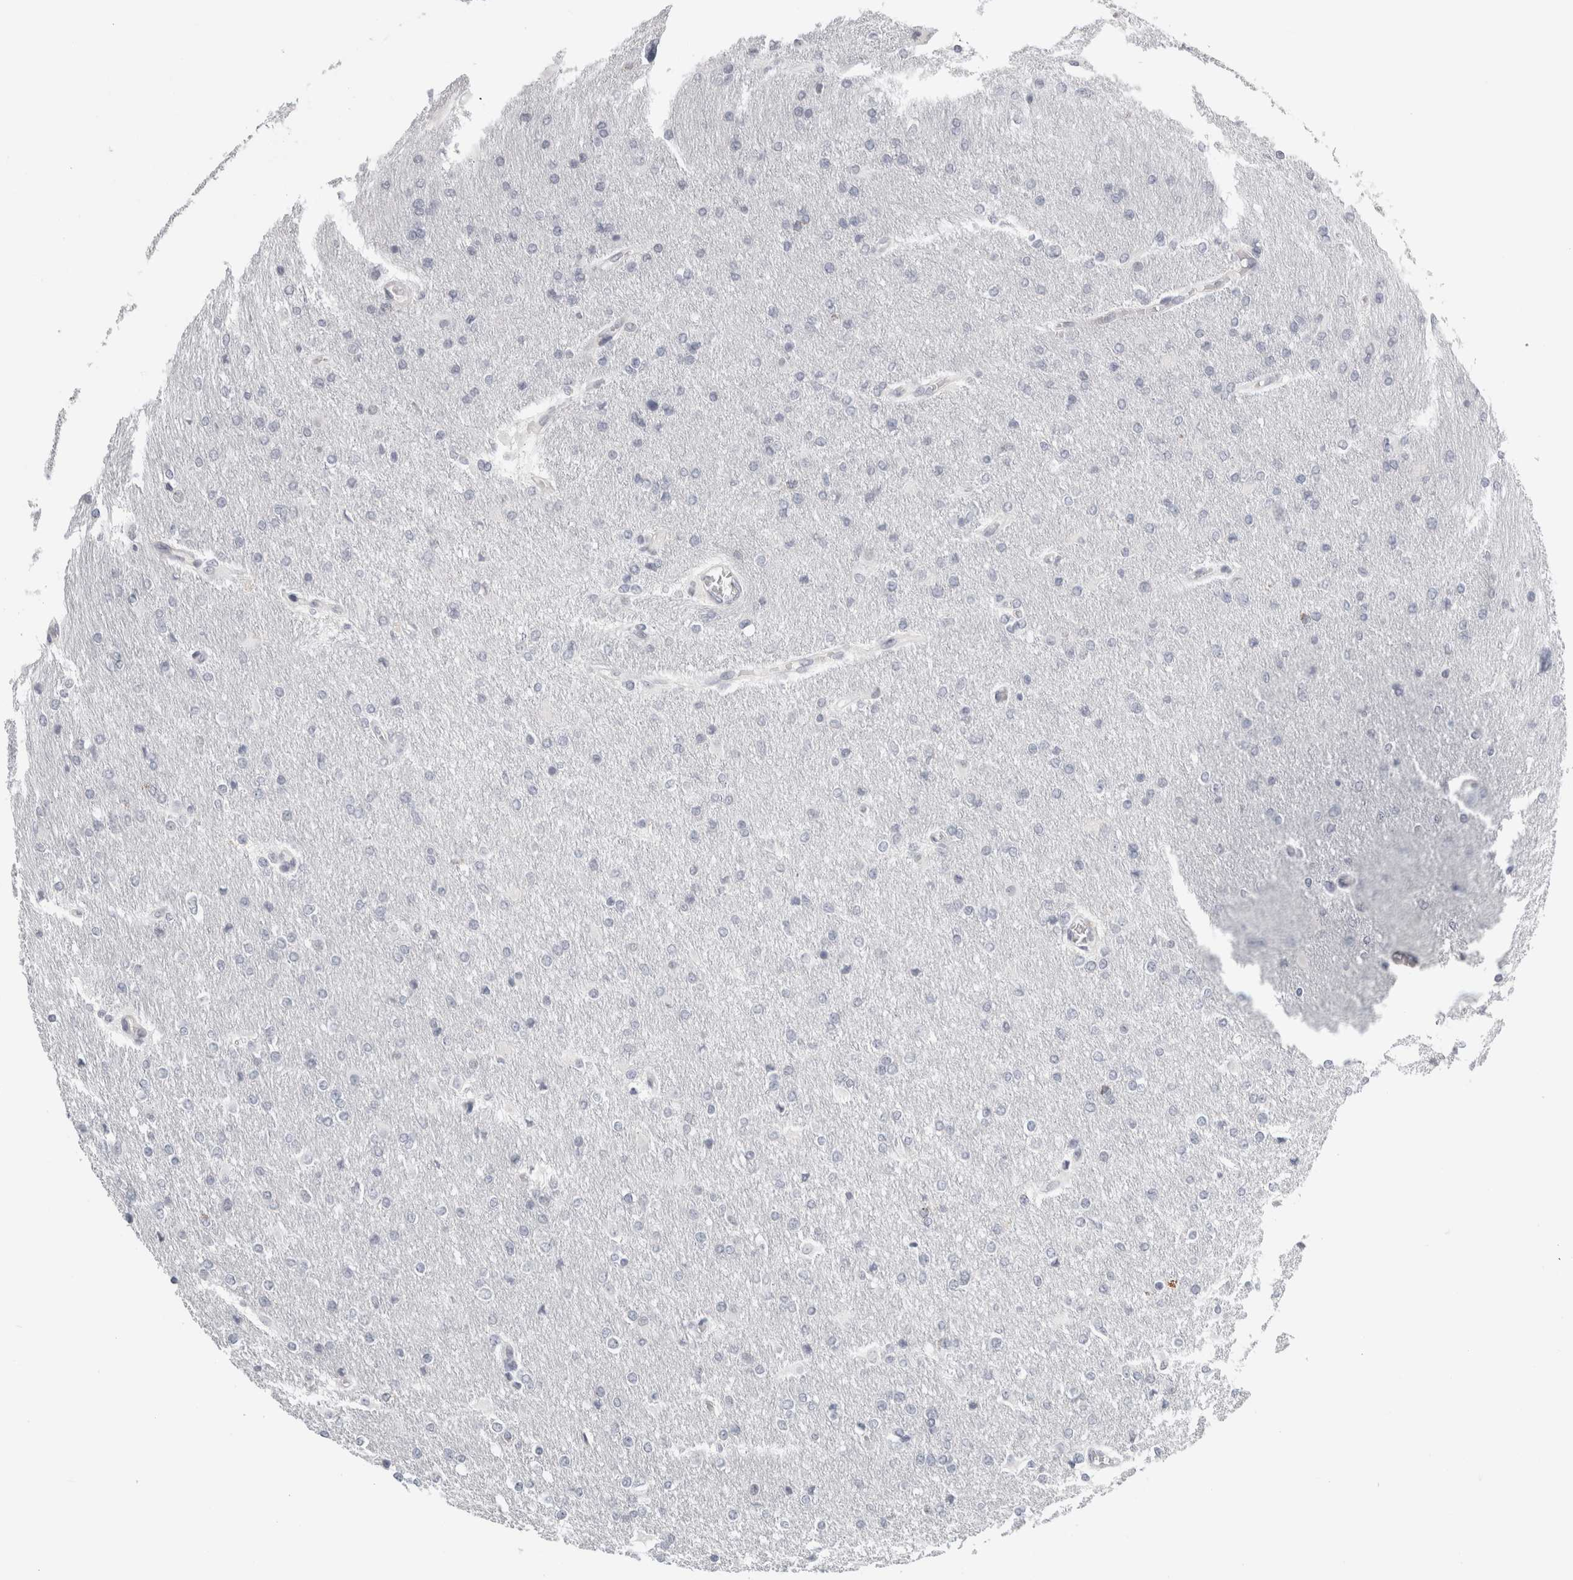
{"staining": {"intensity": "negative", "quantity": "none", "location": "none"}, "tissue": "glioma", "cell_type": "Tumor cells", "image_type": "cancer", "snomed": [{"axis": "morphology", "description": "Glioma, malignant, High grade"}, {"axis": "topography", "description": "Cerebral cortex"}], "caption": "IHC micrograph of human malignant high-grade glioma stained for a protein (brown), which demonstrates no staining in tumor cells.", "gene": "FBLIM1", "patient": {"sex": "female", "age": 36}}